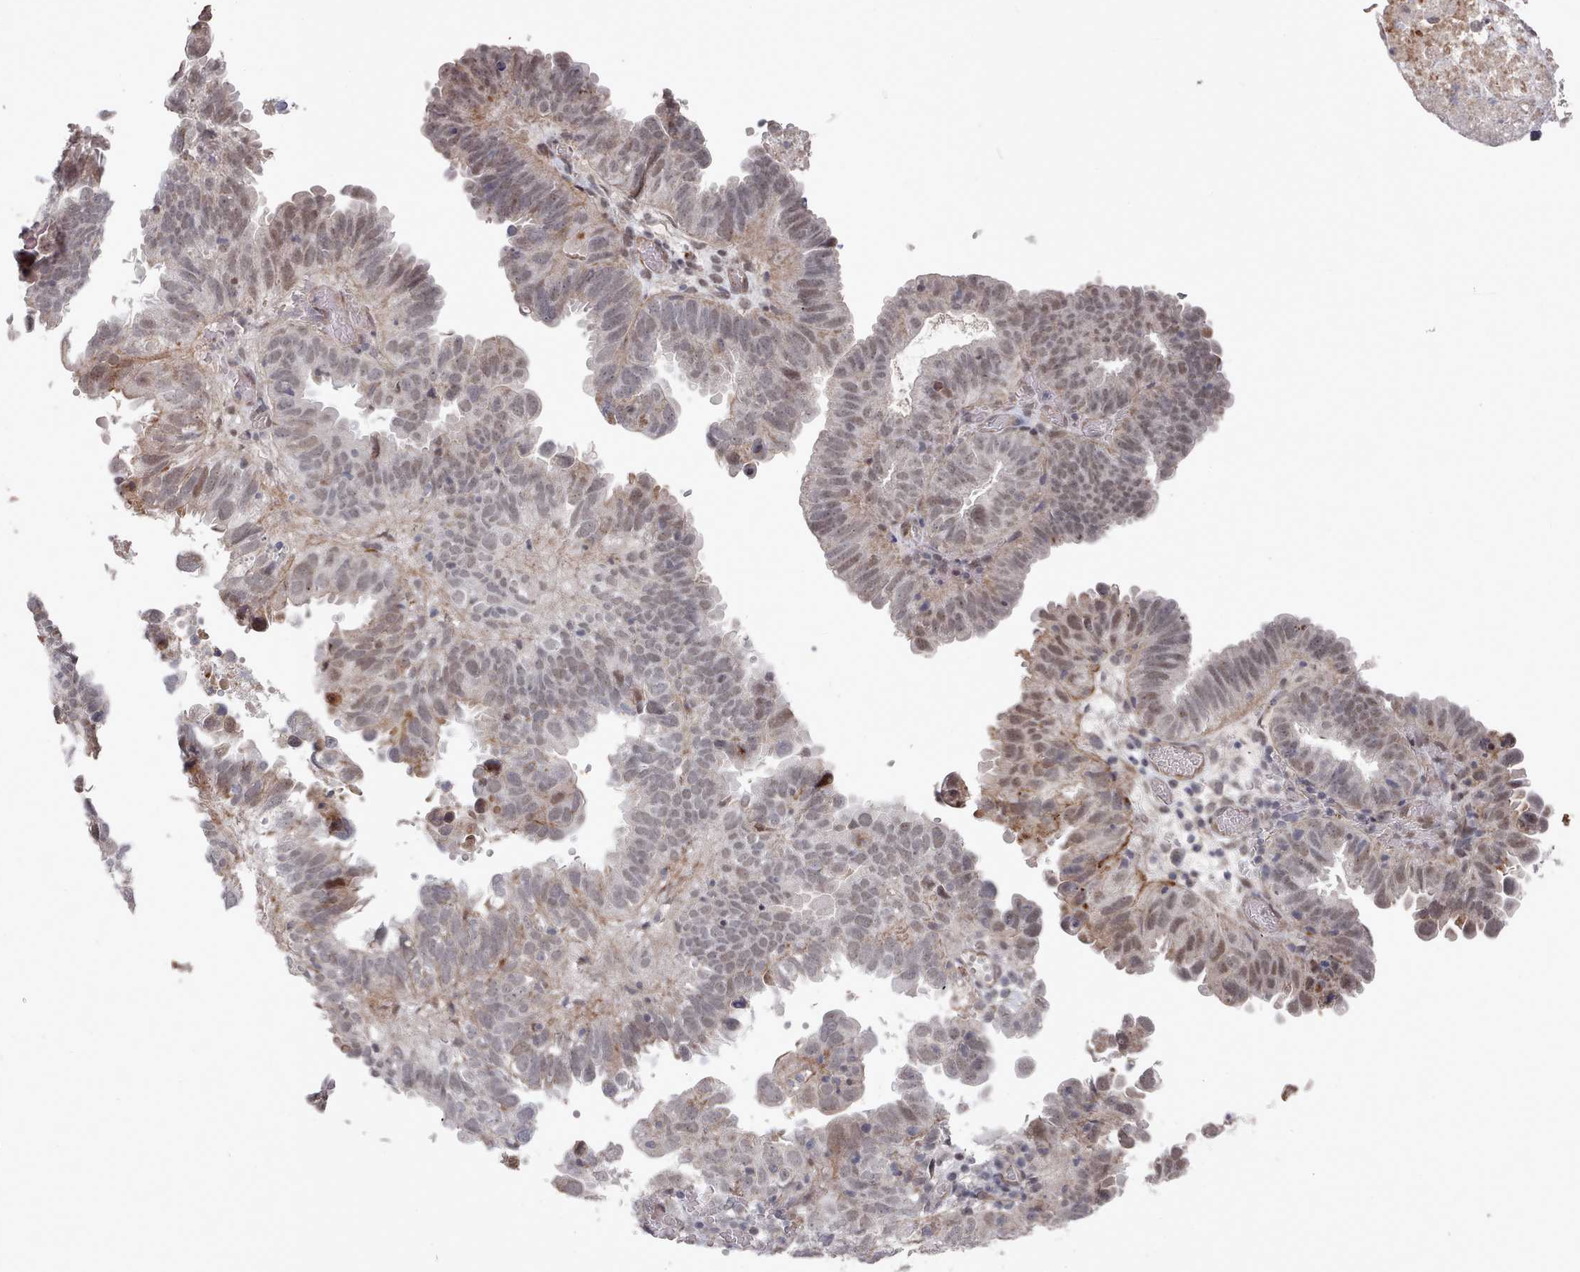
{"staining": {"intensity": "weak", "quantity": "<25%", "location": "nuclear"}, "tissue": "endometrial cancer", "cell_type": "Tumor cells", "image_type": "cancer", "snomed": [{"axis": "morphology", "description": "Adenocarcinoma, NOS"}, {"axis": "topography", "description": "Uterus"}], "caption": "Tumor cells are negative for protein expression in human endometrial cancer (adenocarcinoma).", "gene": "CPSF4", "patient": {"sex": "female", "age": 77}}